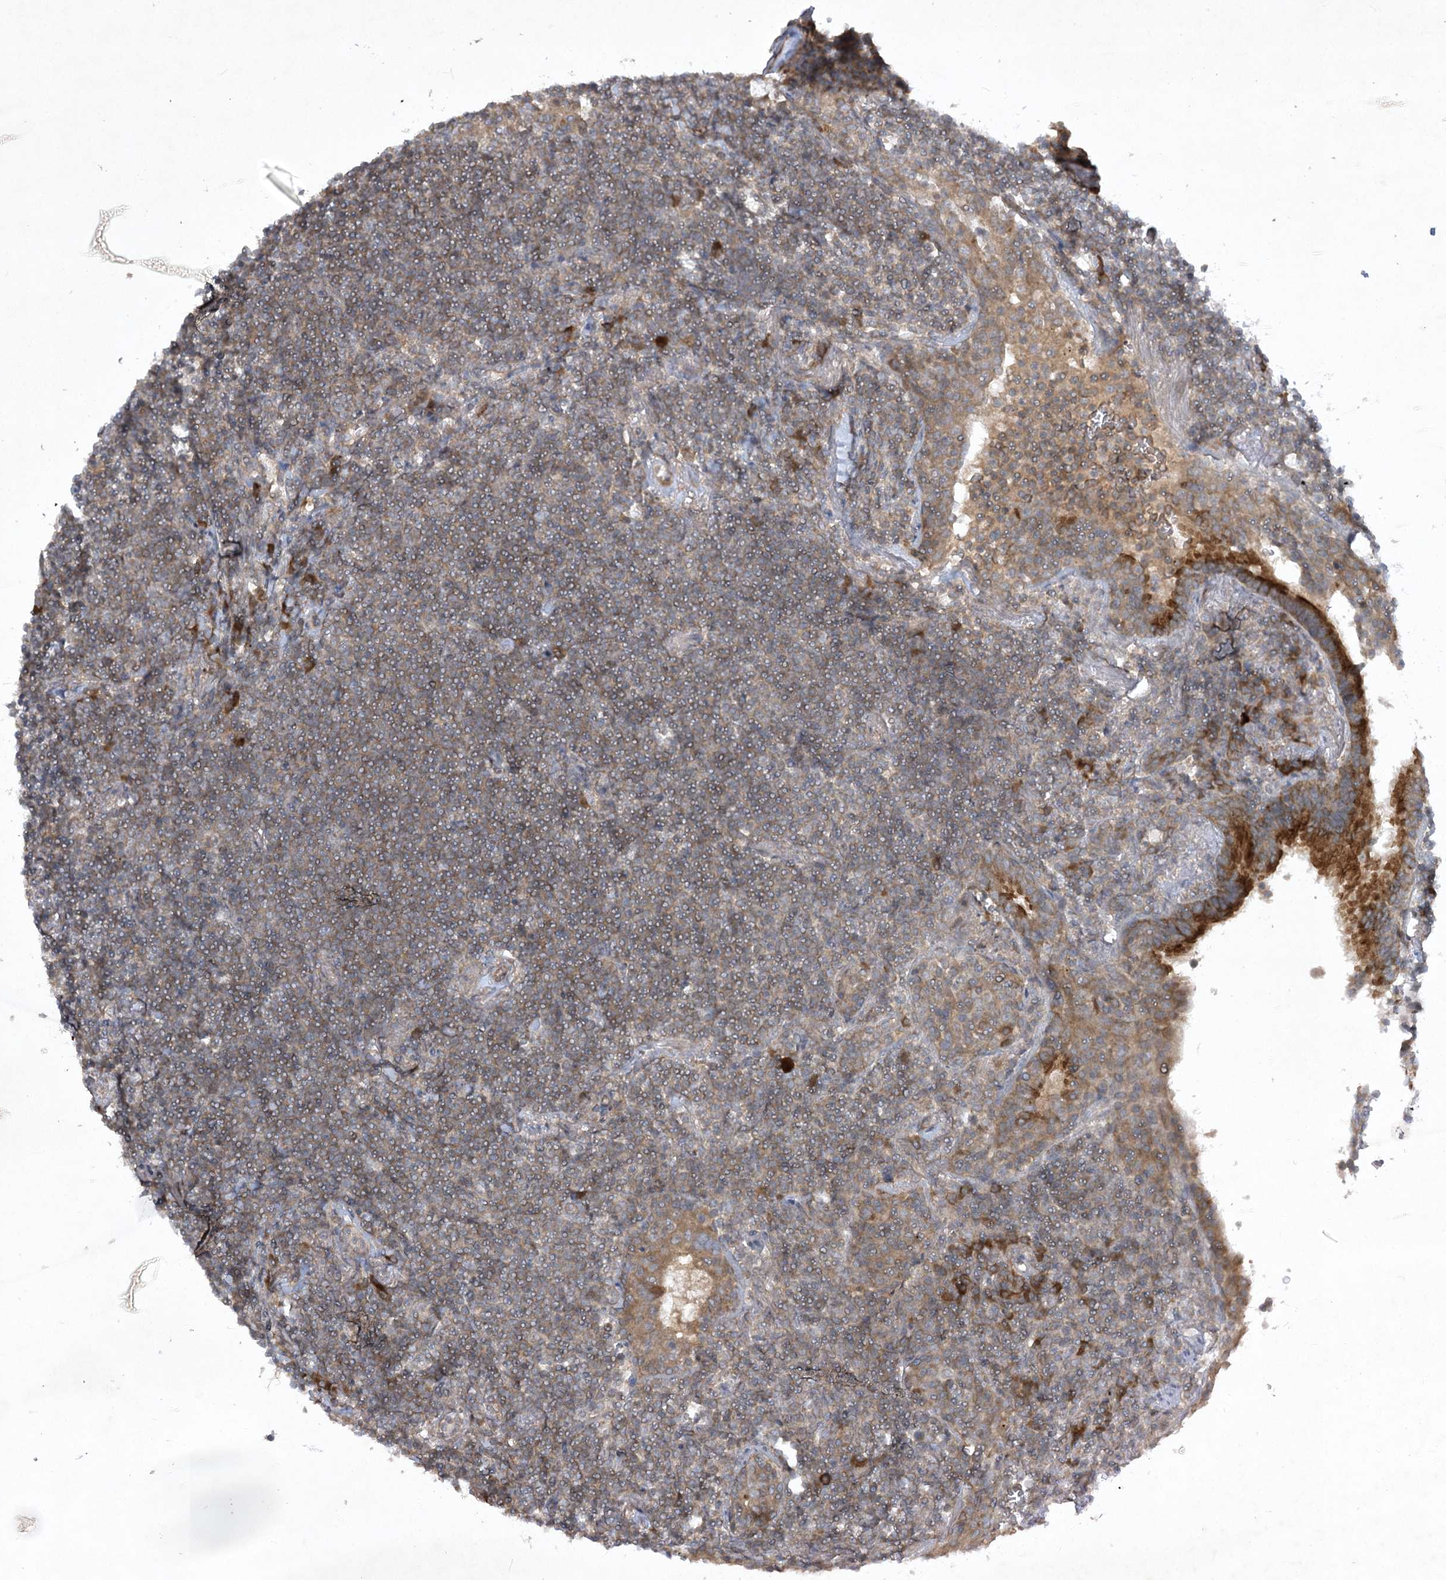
{"staining": {"intensity": "moderate", "quantity": "25%-75%", "location": "cytoplasmic/membranous"}, "tissue": "lymphoma", "cell_type": "Tumor cells", "image_type": "cancer", "snomed": [{"axis": "morphology", "description": "Malignant lymphoma, non-Hodgkin's type, Low grade"}, {"axis": "topography", "description": "Lung"}], "caption": "Human lymphoma stained for a protein (brown) exhibits moderate cytoplasmic/membranous positive staining in about 25%-75% of tumor cells.", "gene": "TRAF3IP1", "patient": {"sex": "female", "age": 71}}